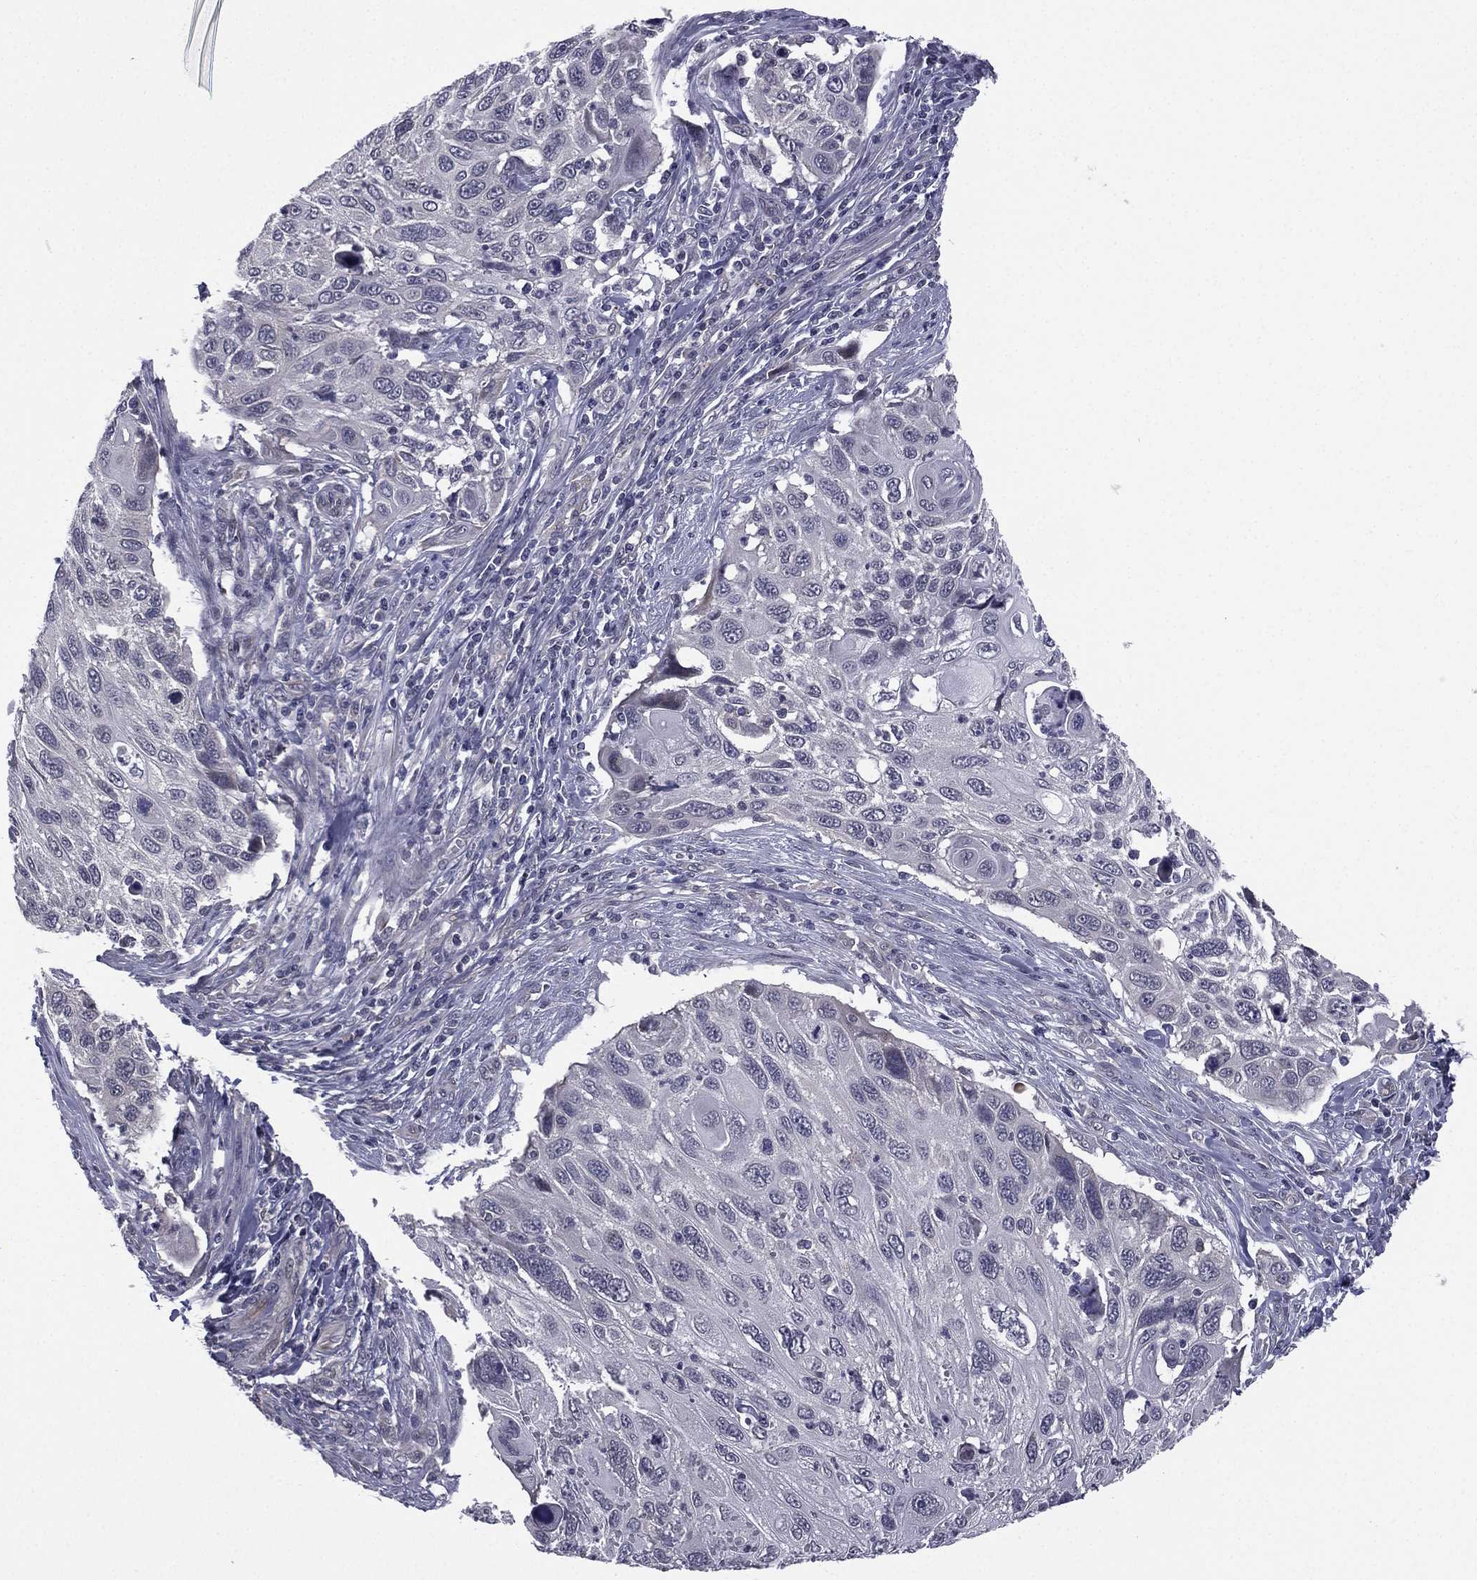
{"staining": {"intensity": "negative", "quantity": "none", "location": "none"}, "tissue": "cervical cancer", "cell_type": "Tumor cells", "image_type": "cancer", "snomed": [{"axis": "morphology", "description": "Squamous cell carcinoma, NOS"}, {"axis": "topography", "description": "Cervix"}], "caption": "Immunohistochemical staining of cervical squamous cell carcinoma demonstrates no significant positivity in tumor cells.", "gene": "ACTRT2", "patient": {"sex": "female", "age": 70}}